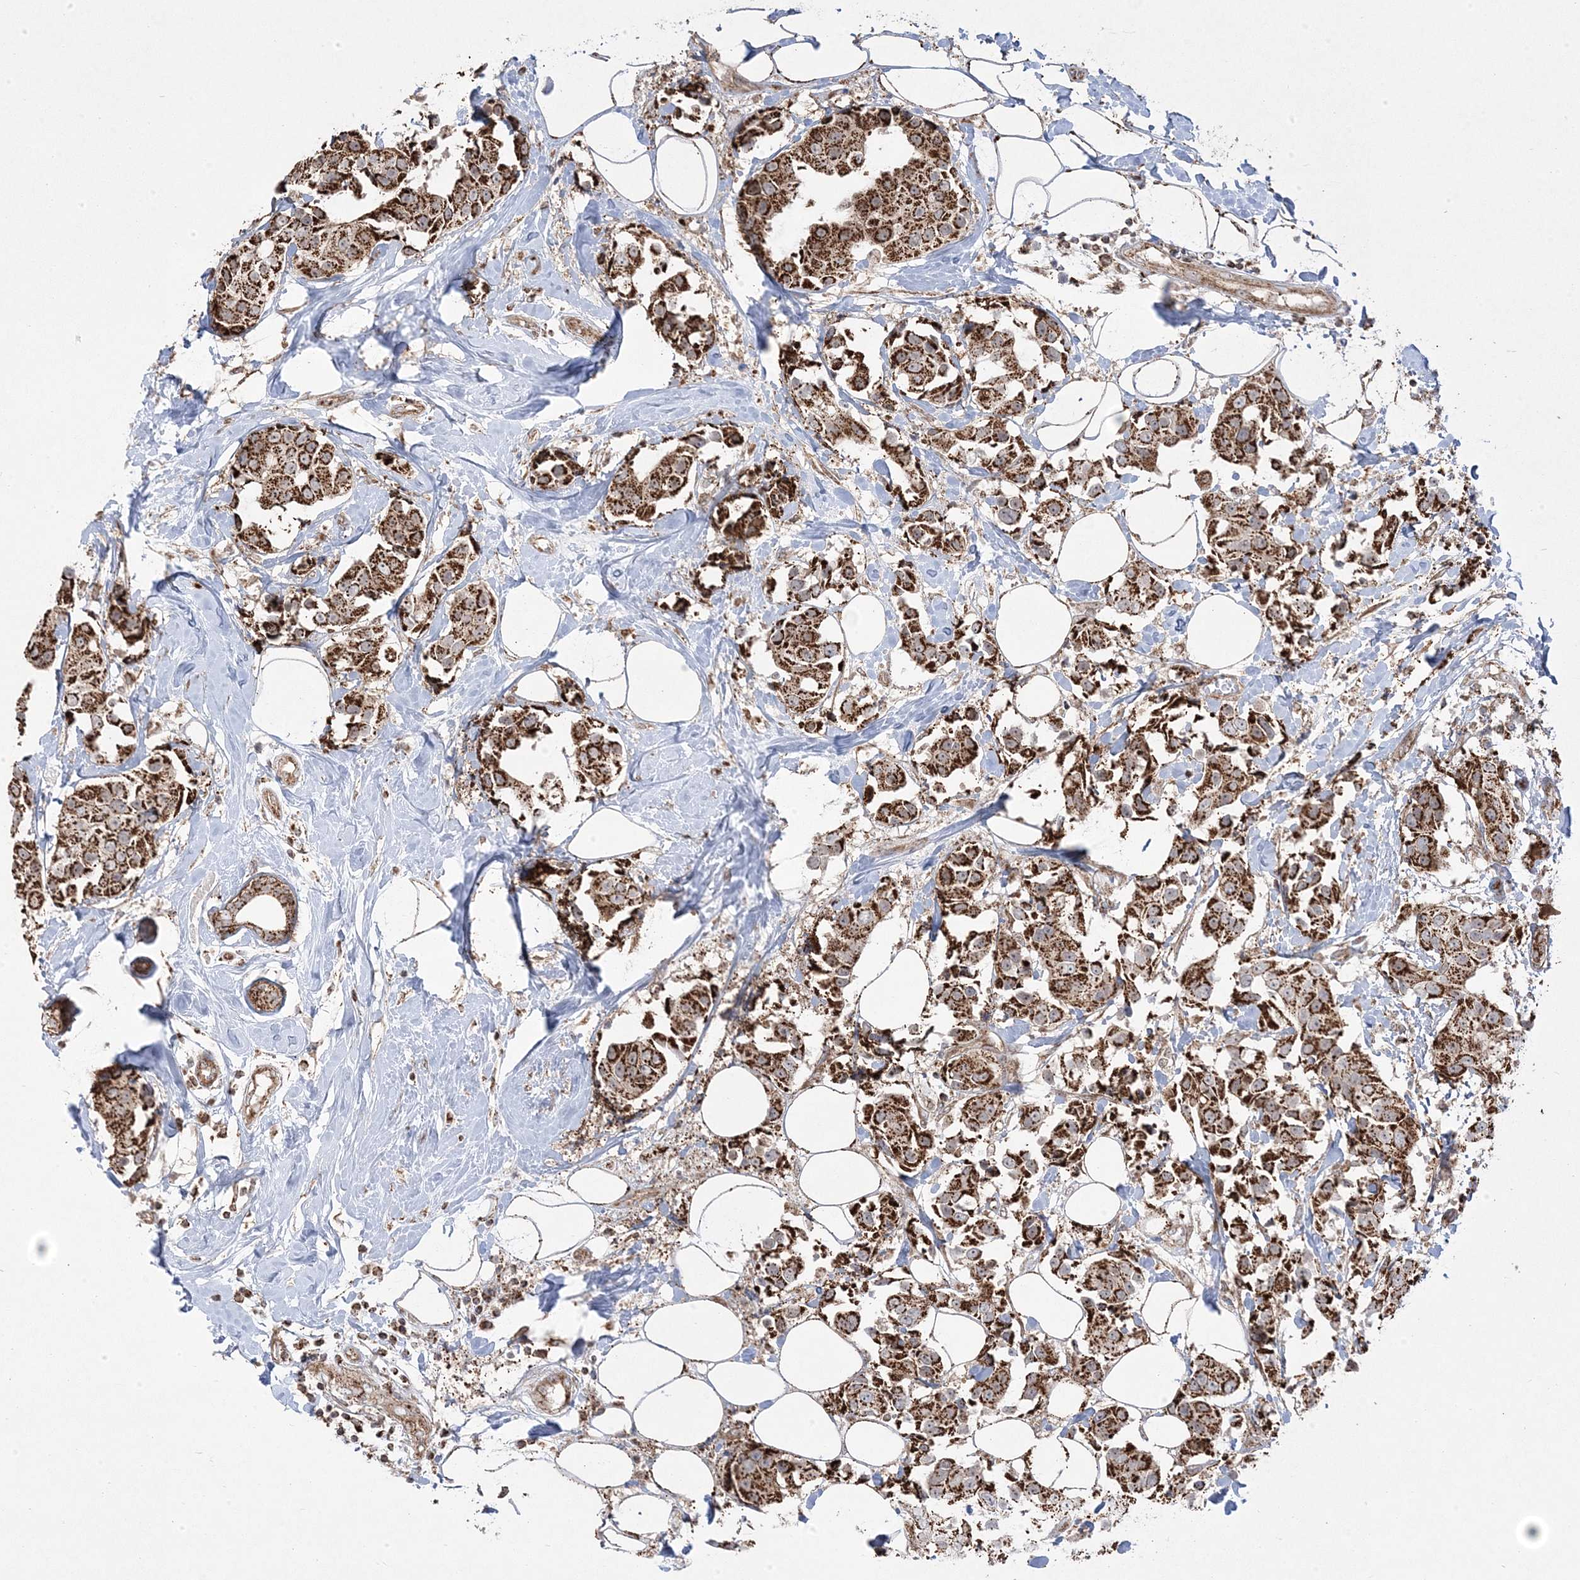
{"staining": {"intensity": "strong", "quantity": ">75%", "location": "cytoplasmic/membranous"}, "tissue": "breast cancer", "cell_type": "Tumor cells", "image_type": "cancer", "snomed": [{"axis": "morphology", "description": "Normal tissue, NOS"}, {"axis": "morphology", "description": "Duct carcinoma"}, {"axis": "topography", "description": "Breast"}], "caption": "Immunohistochemistry of human breast cancer (intraductal carcinoma) exhibits high levels of strong cytoplasmic/membranous staining in about >75% of tumor cells. (DAB (3,3'-diaminobenzidine) = brown stain, brightfield microscopy at high magnification).", "gene": "CLUAP1", "patient": {"sex": "female", "age": 39}}